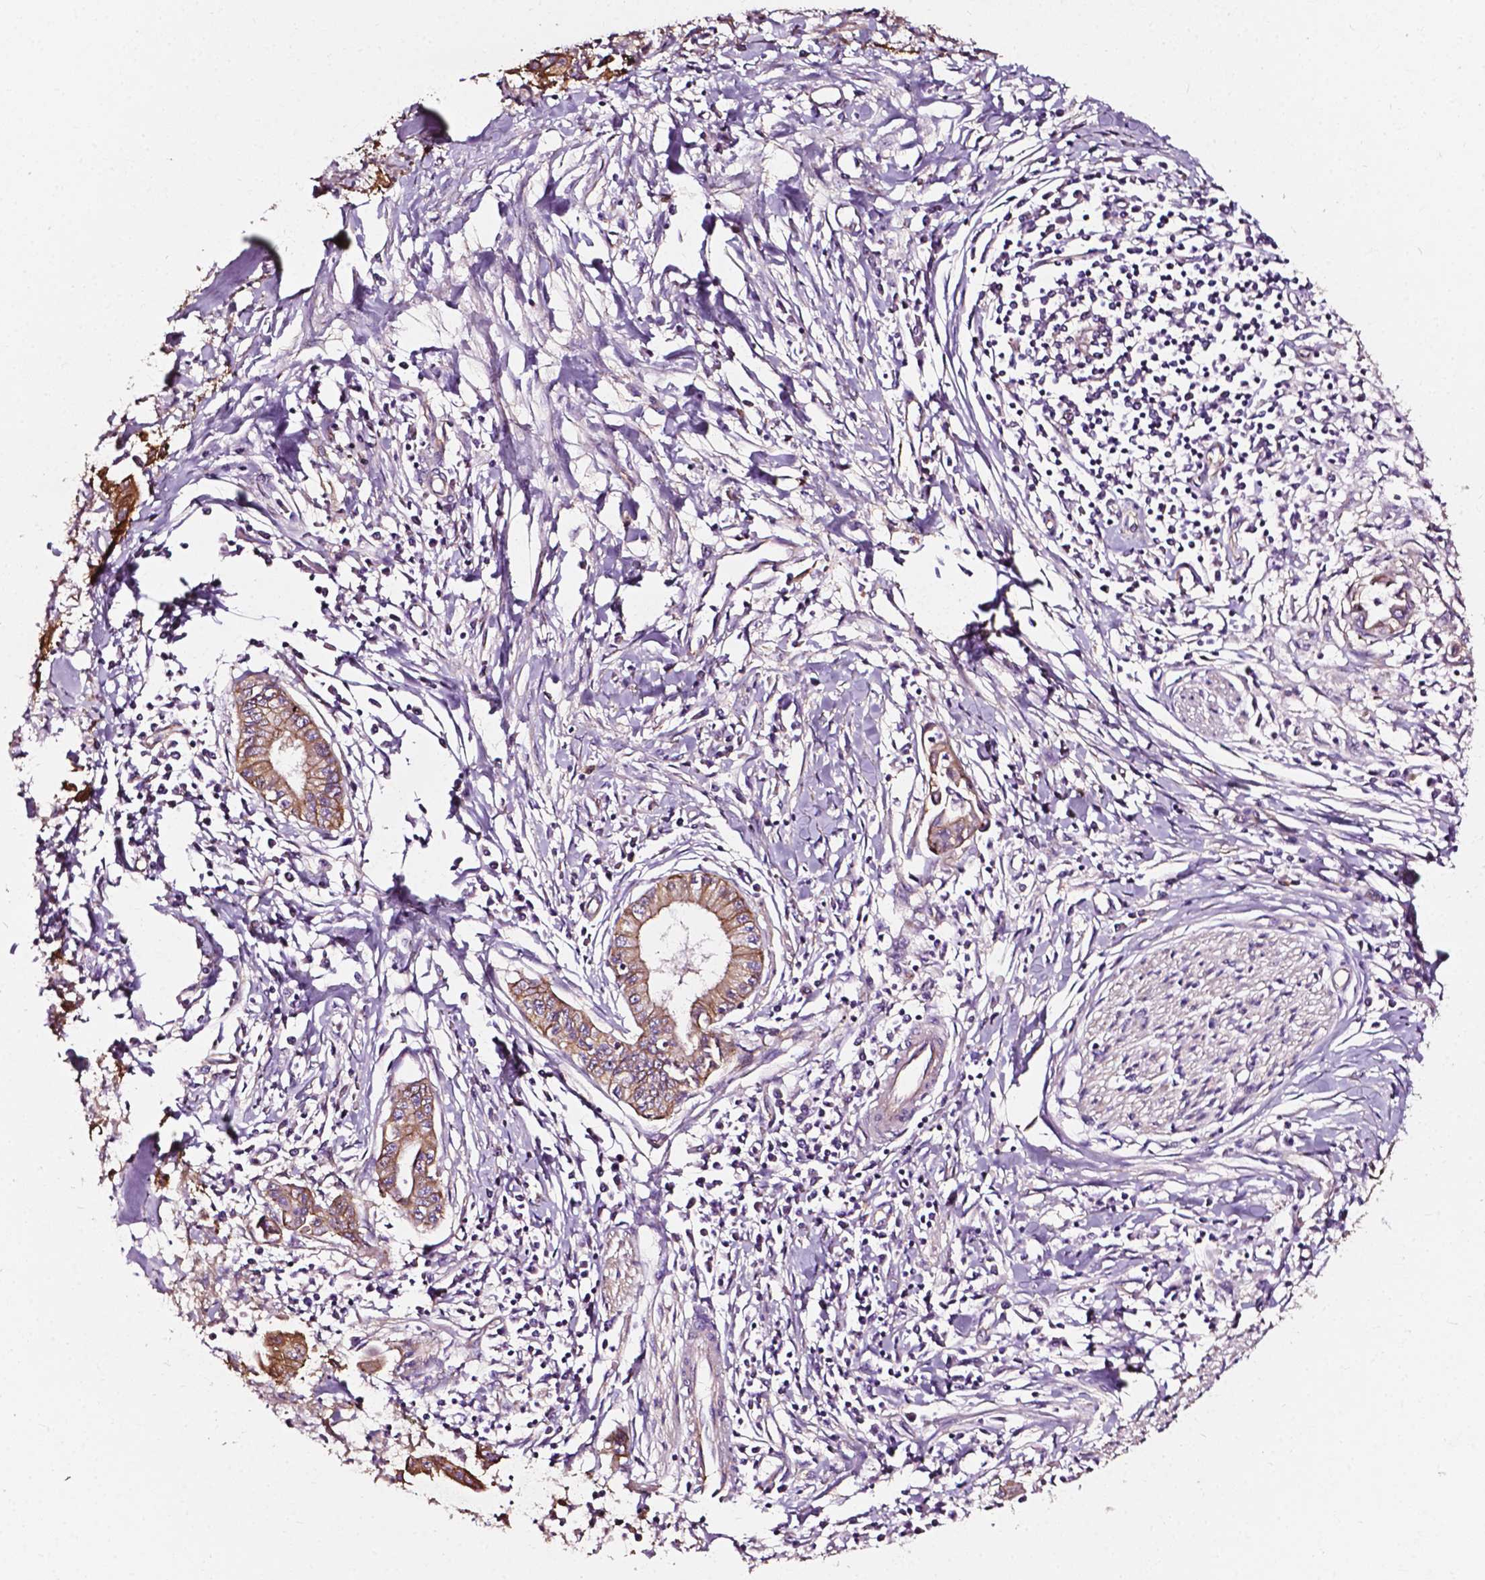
{"staining": {"intensity": "moderate", "quantity": ">75%", "location": "cytoplasmic/membranous"}, "tissue": "pancreatic cancer", "cell_type": "Tumor cells", "image_type": "cancer", "snomed": [{"axis": "morphology", "description": "Adenocarcinoma, NOS"}, {"axis": "topography", "description": "Pancreas"}], "caption": "DAB (3,3'-diaminobenzidine) immunohistochemical staining of human pancreatic cancer reveals moderate cytoplasmic/membranous protein expression in approximately >75% of tumor cells.", "gene": "ATG16L1", "patient": {"sex": "male", "age": 72}}